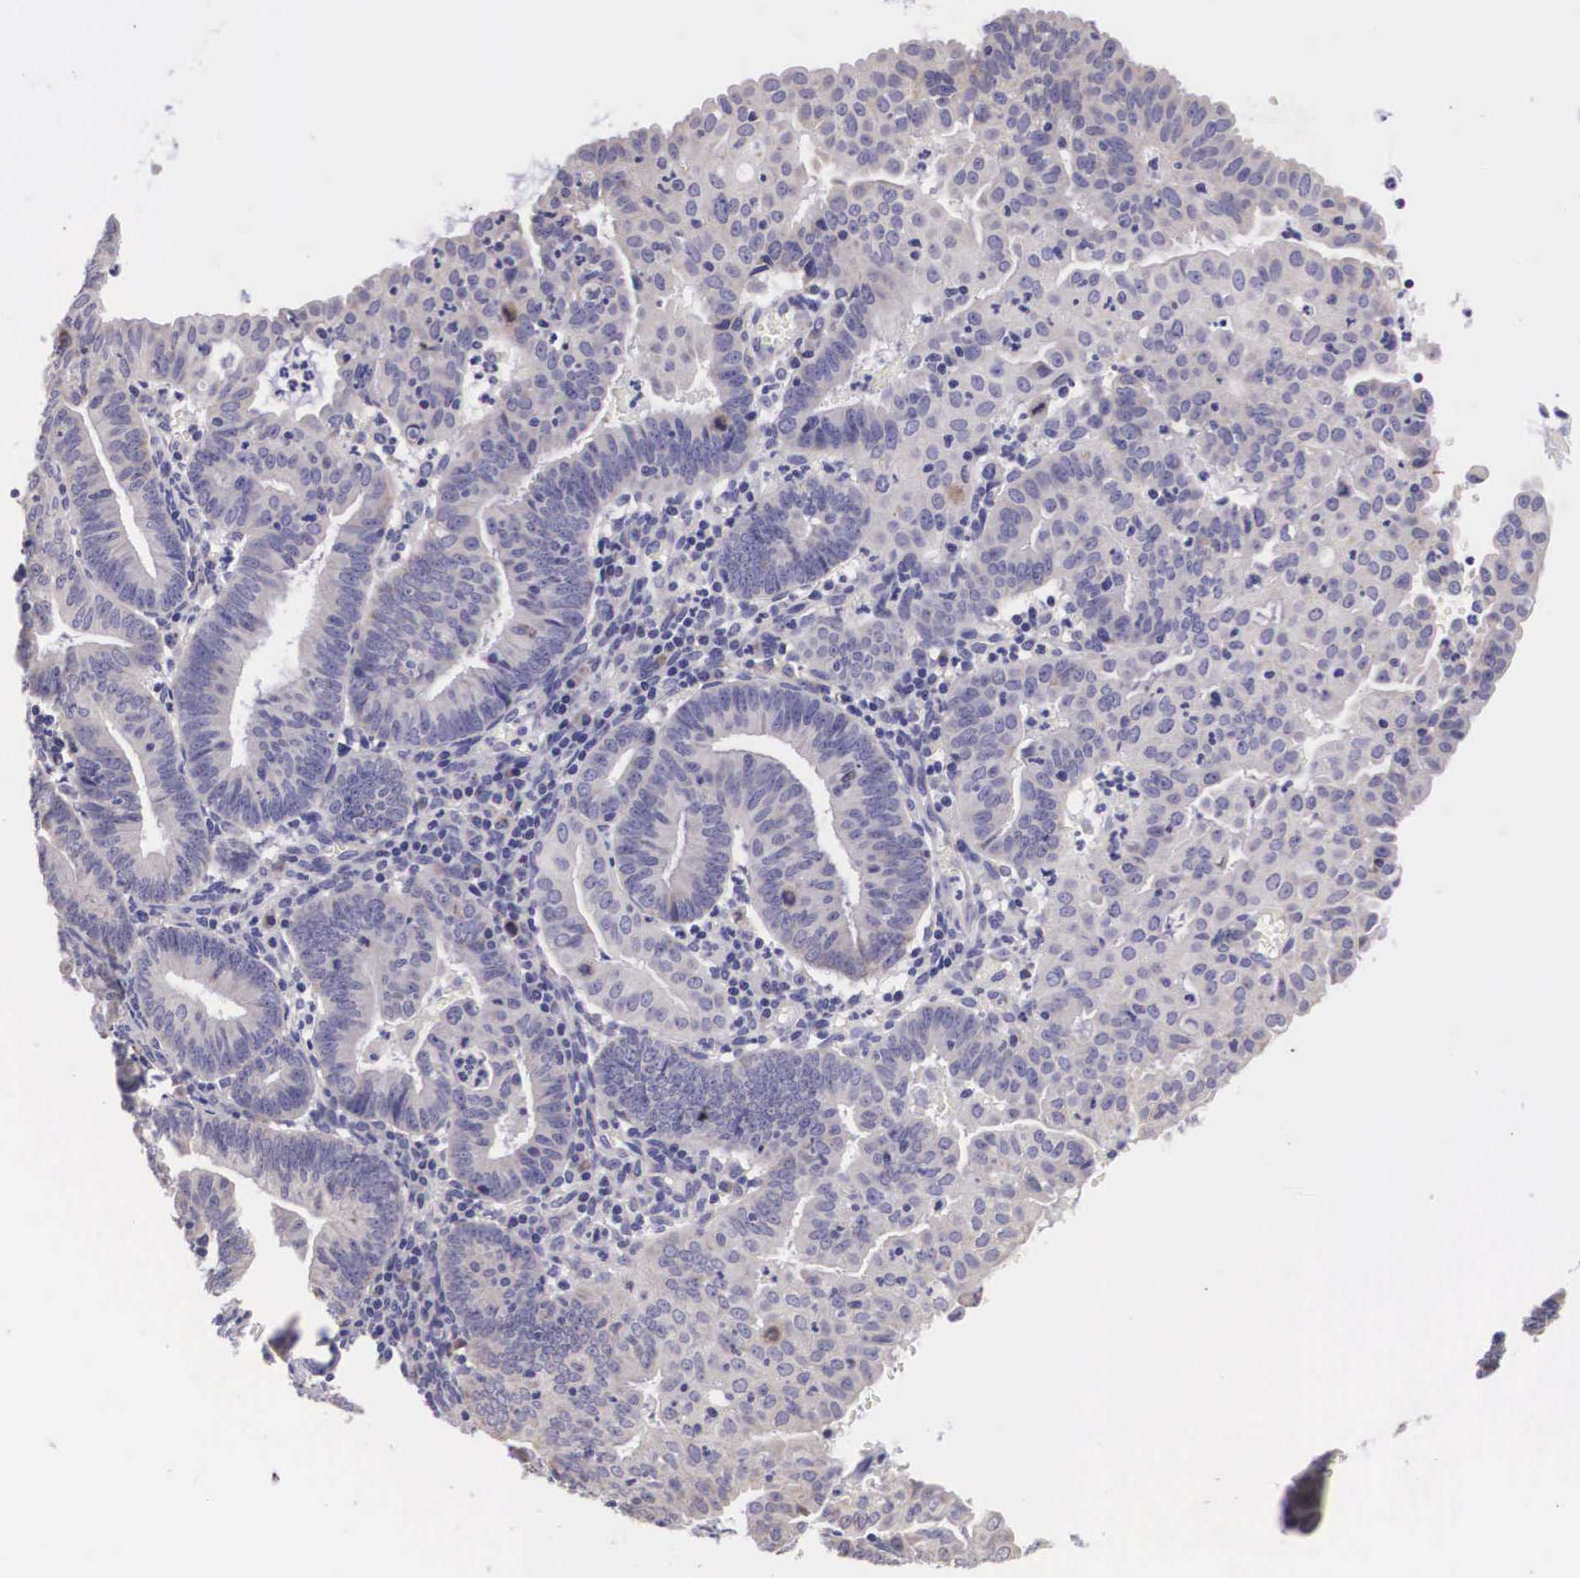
{"staining": {"intensity": "negative", "quantity": "none", "location": "none"}, "tissue": "endometrial cancer", "cell_type": "Tumor cells", "image_type": "cancer", "snomed": [{"axis": "morphology", "description": "Adenocarcinoma, NOS"}, {"axis": "topography", "description": "Endometrium"}], "caption": "The IHC histopathology image has no significant staining in tumor cells of adenocarcinoma (endometrial) tissue.", "gene": "ARG2", "patient": {"sex": "female", "age": 60}}